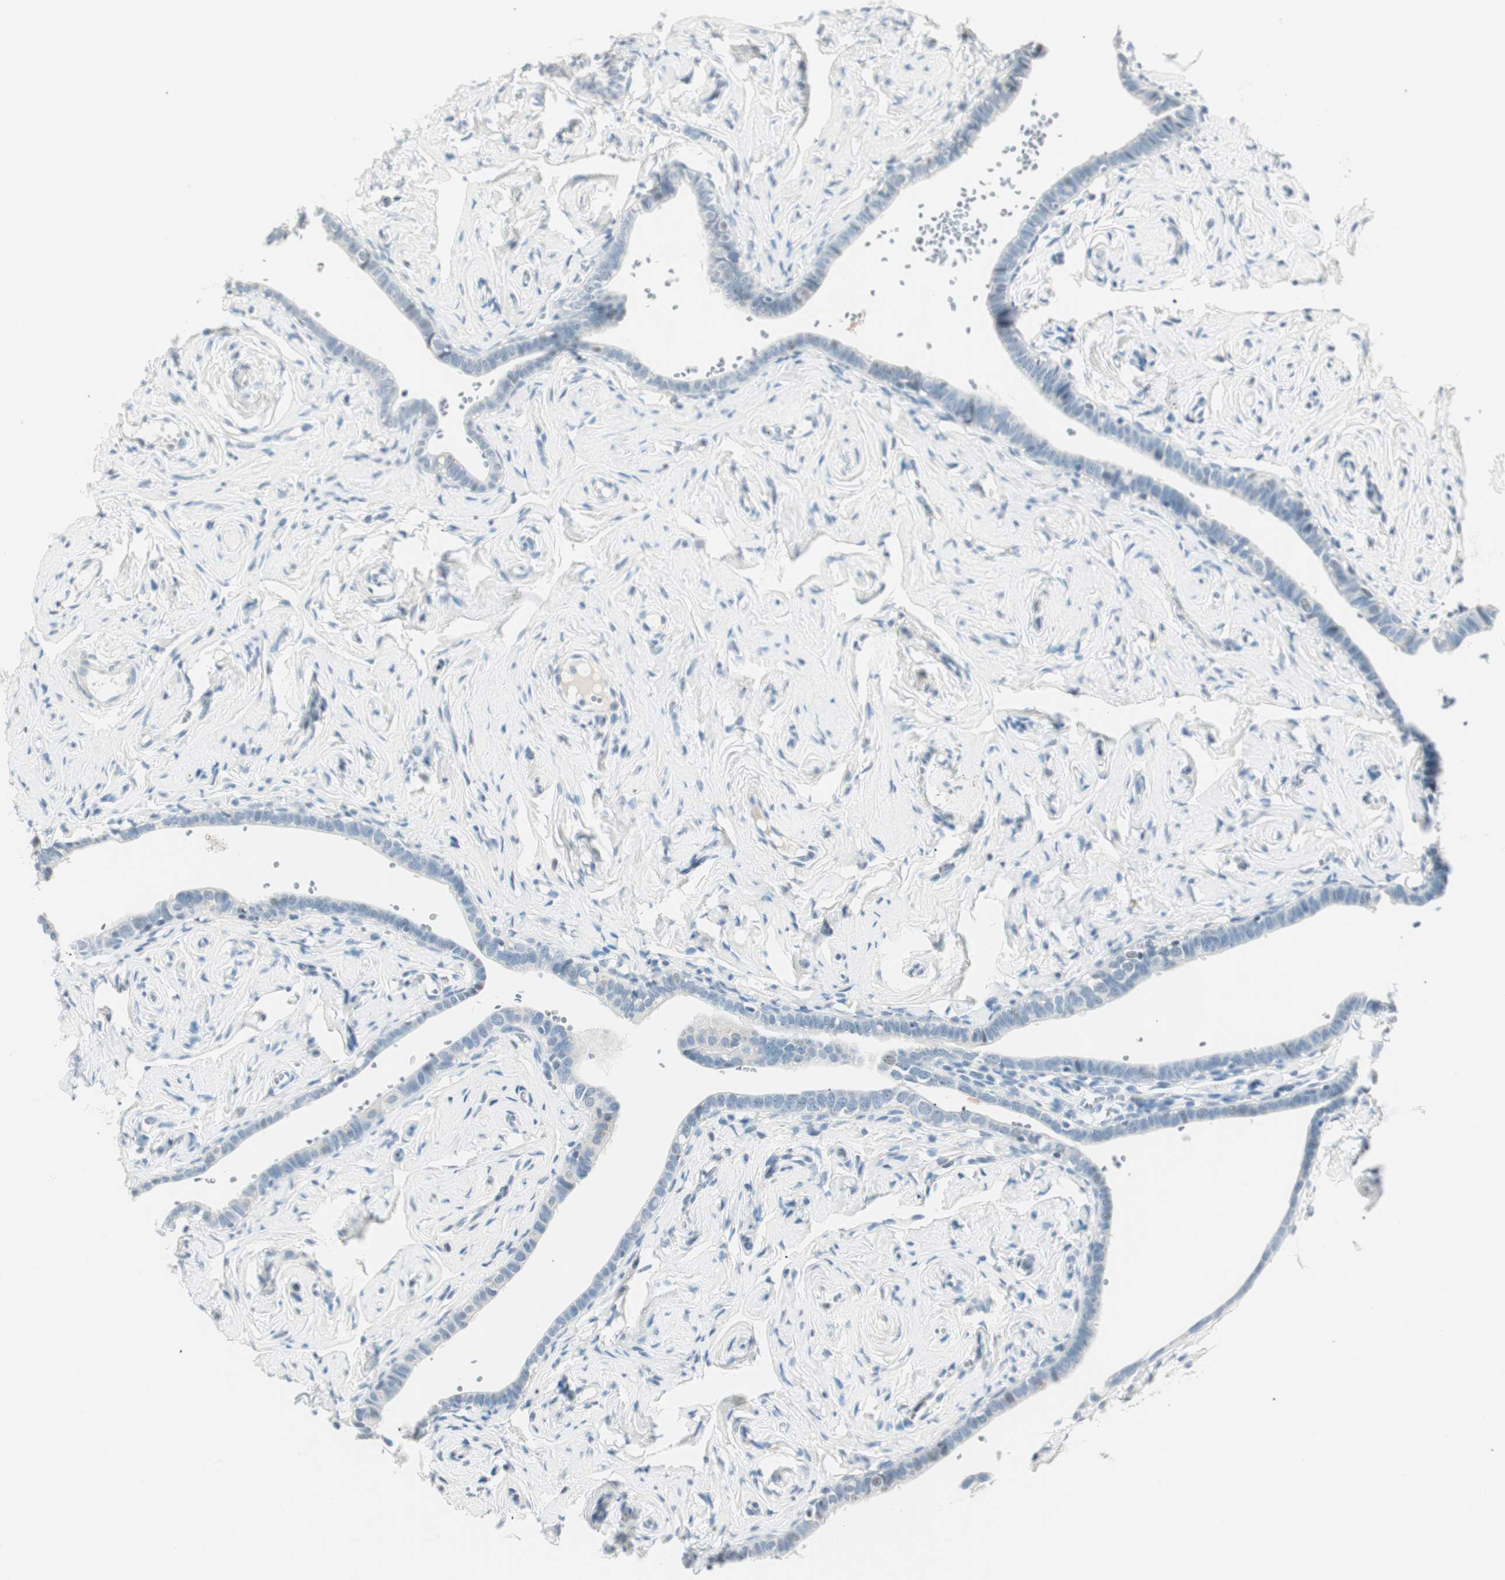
{"staining": {"intensity": "negative", "quantity": "none", "location": "none"}, "tissue": "fallopian tube", "cell_type": "Glandular cells", "image_type": "normal", "snomed": [{"axis": "morphology", "description": "Normal tissue, NOS"}, {"axis": "topography", "description": "Fallopian tube"}], "caption": "An image of fallopian tube stained for a protein shows no brown staining in glandular cells.", "gene": "HOXB13", "patient": {"sex": "female", "age": 71}}